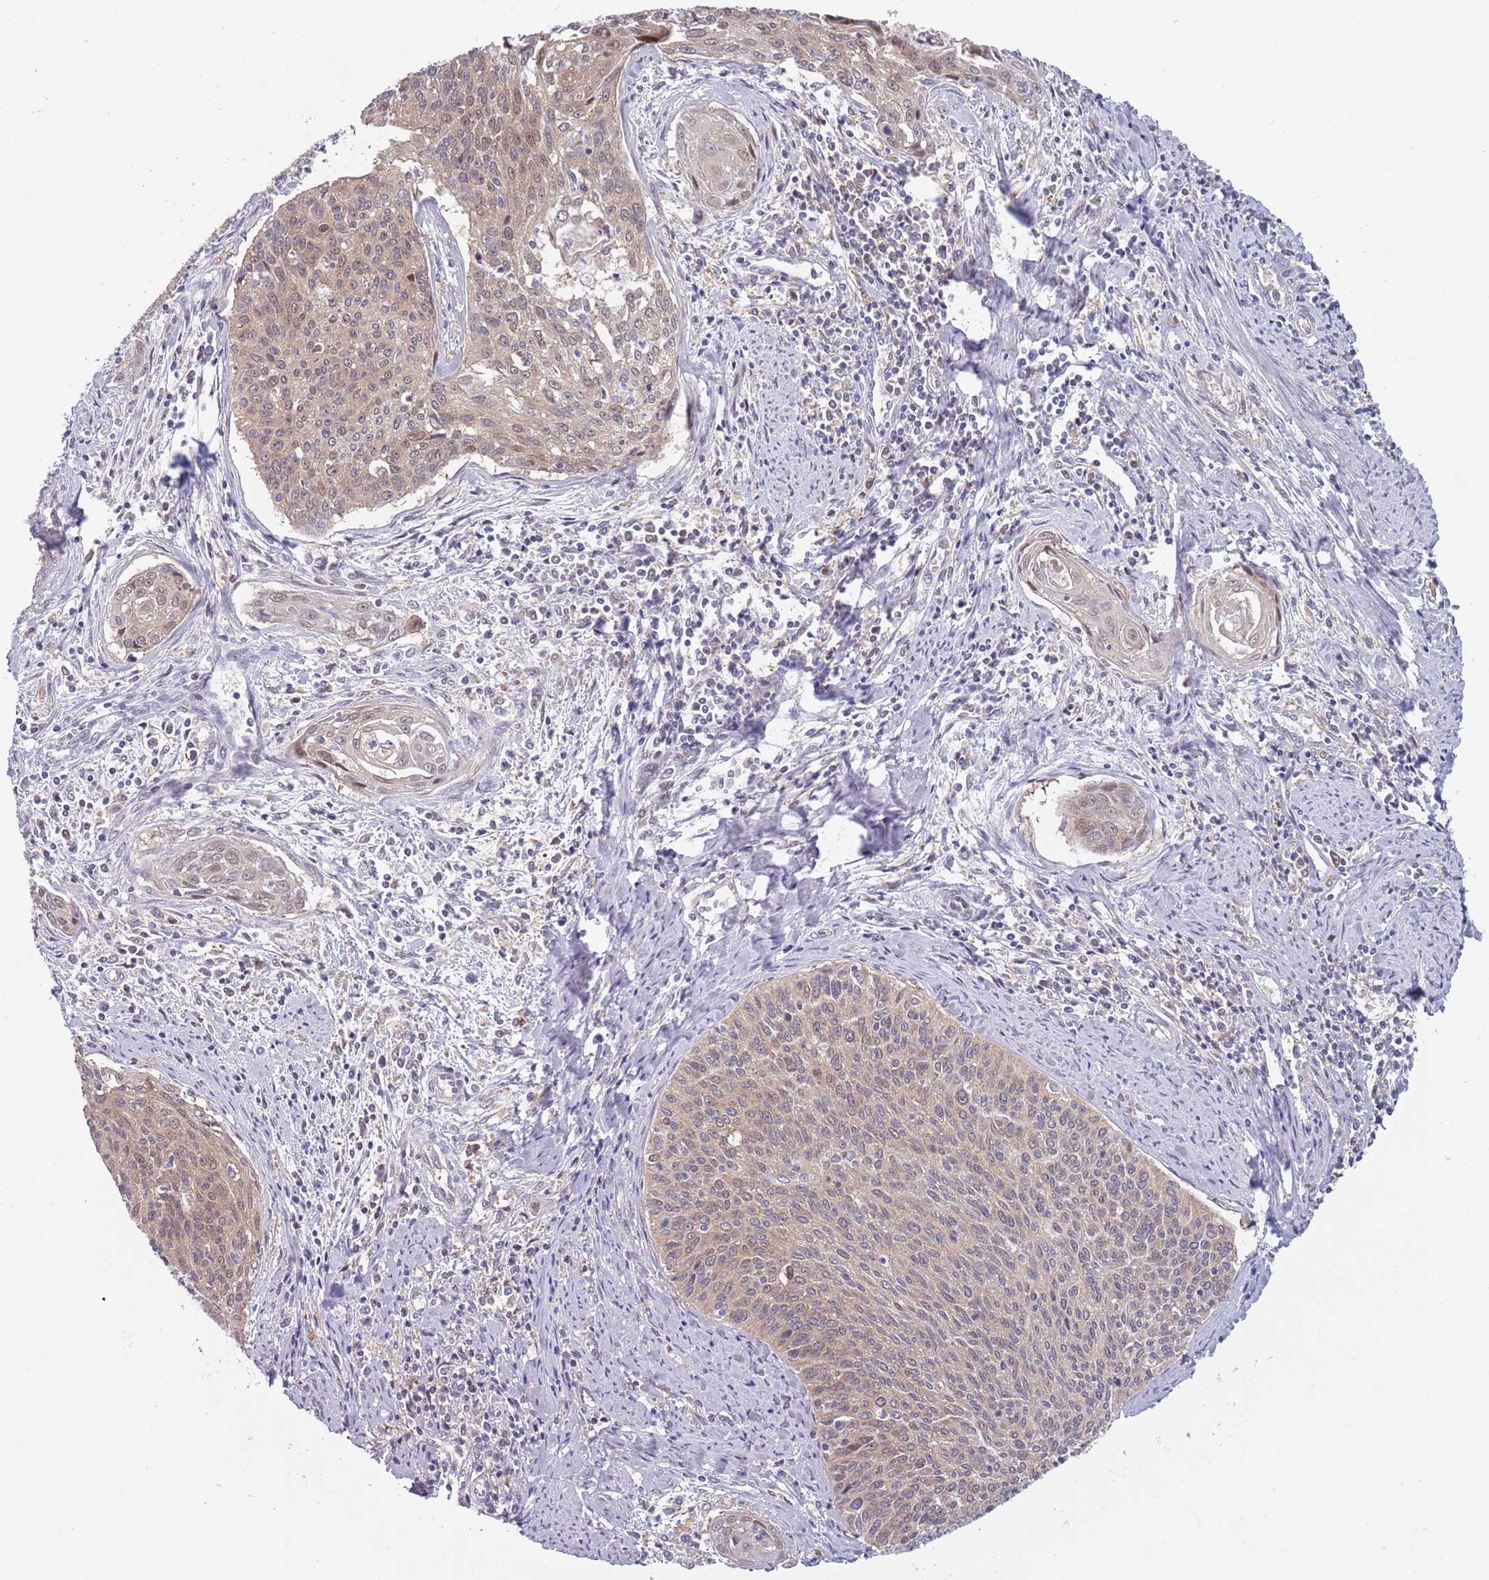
{"staining": {"intensity": "weak", "quantity": ">75%", "location": "cytoplasmic/membranous,nuclear"}, "tissue": "cervical cancer", "cell_type": "Tumor cells", "image_type": "cancer", "snomed": [{"axis": "morphology", "description": "Squamous cell carcinoma, NOS"}, {"axis": "topography", "description": "Cervix"}], "caption": "Weak cytoplasmic/membranous and nuclear expression is appreciated in approximately >75% of tumor cells in cervical cancer (squamous cell carcinoma).", "gene": "CLNS1A", "patient": {"sex": "female", "age": 55}}